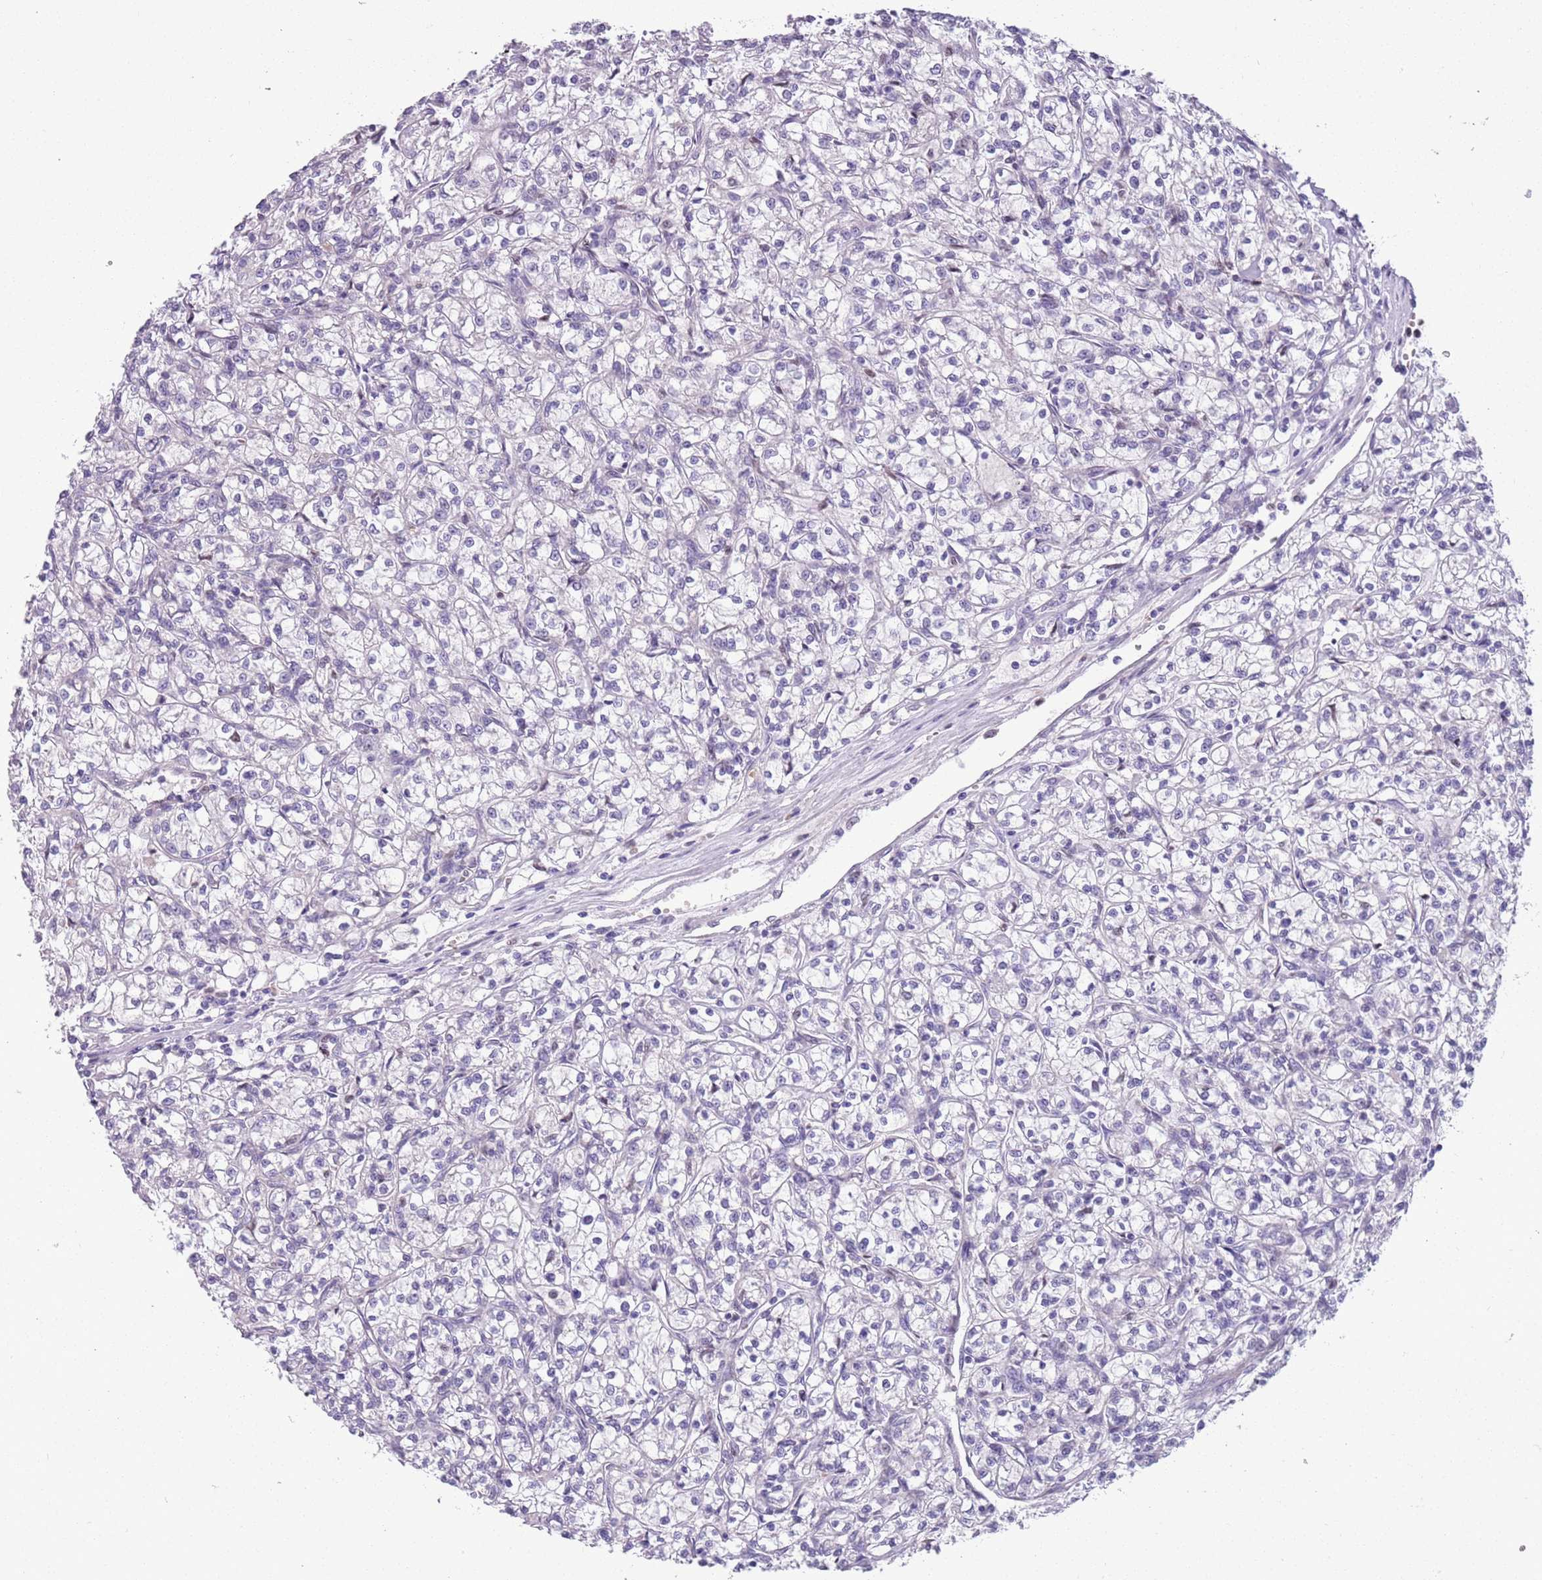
{"staining": {"intensity": "negative", "quantity": "none", "location": "none"}, "tissue": "renal cancer", "cell_type": "Tumor cells", "image_type": "cancer", "snomed": [{"axis": "morphology", "description": "Adenocarcinoma, NOS"}, {"axis": "topography", "description": "Kidney"}], "caption": "There is no significant expression in tumor cells of adenocarcinoma (renal).", "gene": "ADCY7", "patient": {"sex": "female", "age": 59}}